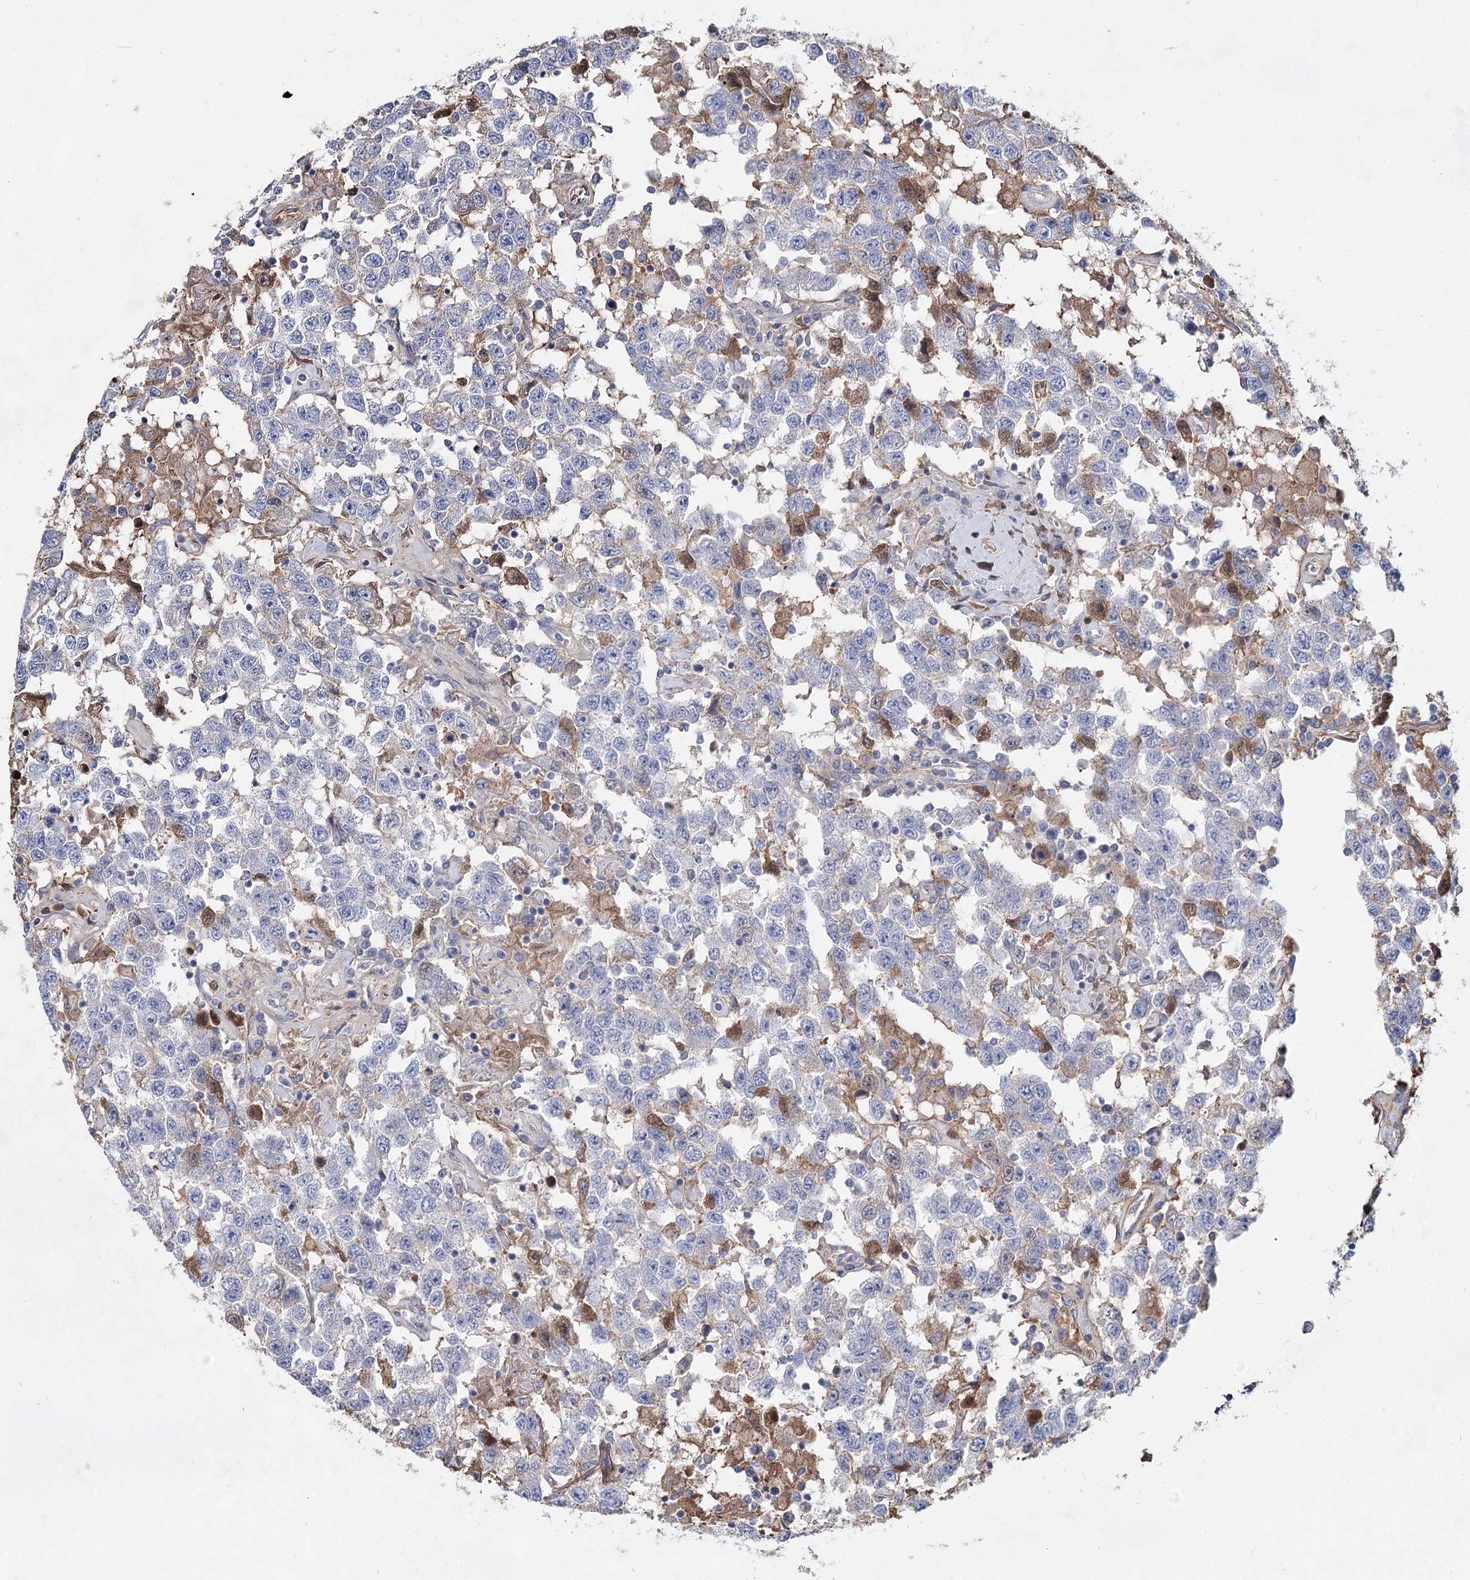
{"staining": {"intensity": "negative", "quantity": "none", "location": "none"}, "tissue": "testis cancer", "cell_type": "Tumor cells", "image_type": "cancer", "snomed": [{"axis": "morphology", "description": "Seminoma, NOS"}, {"axis": "topography", "description": "Testis"}], "caption": "IHC micrograph of neoplastic tissue: testis cancer (seminoma) stained with DAB (3,3'-diaminobenzidine) displays no significant protein expression in tumor cells. (Brightfield microscopy of DAB immunohistochemistry at high magnification).", "gene": "TASOR2", "patient": {"sex": "male", "age": 41}}